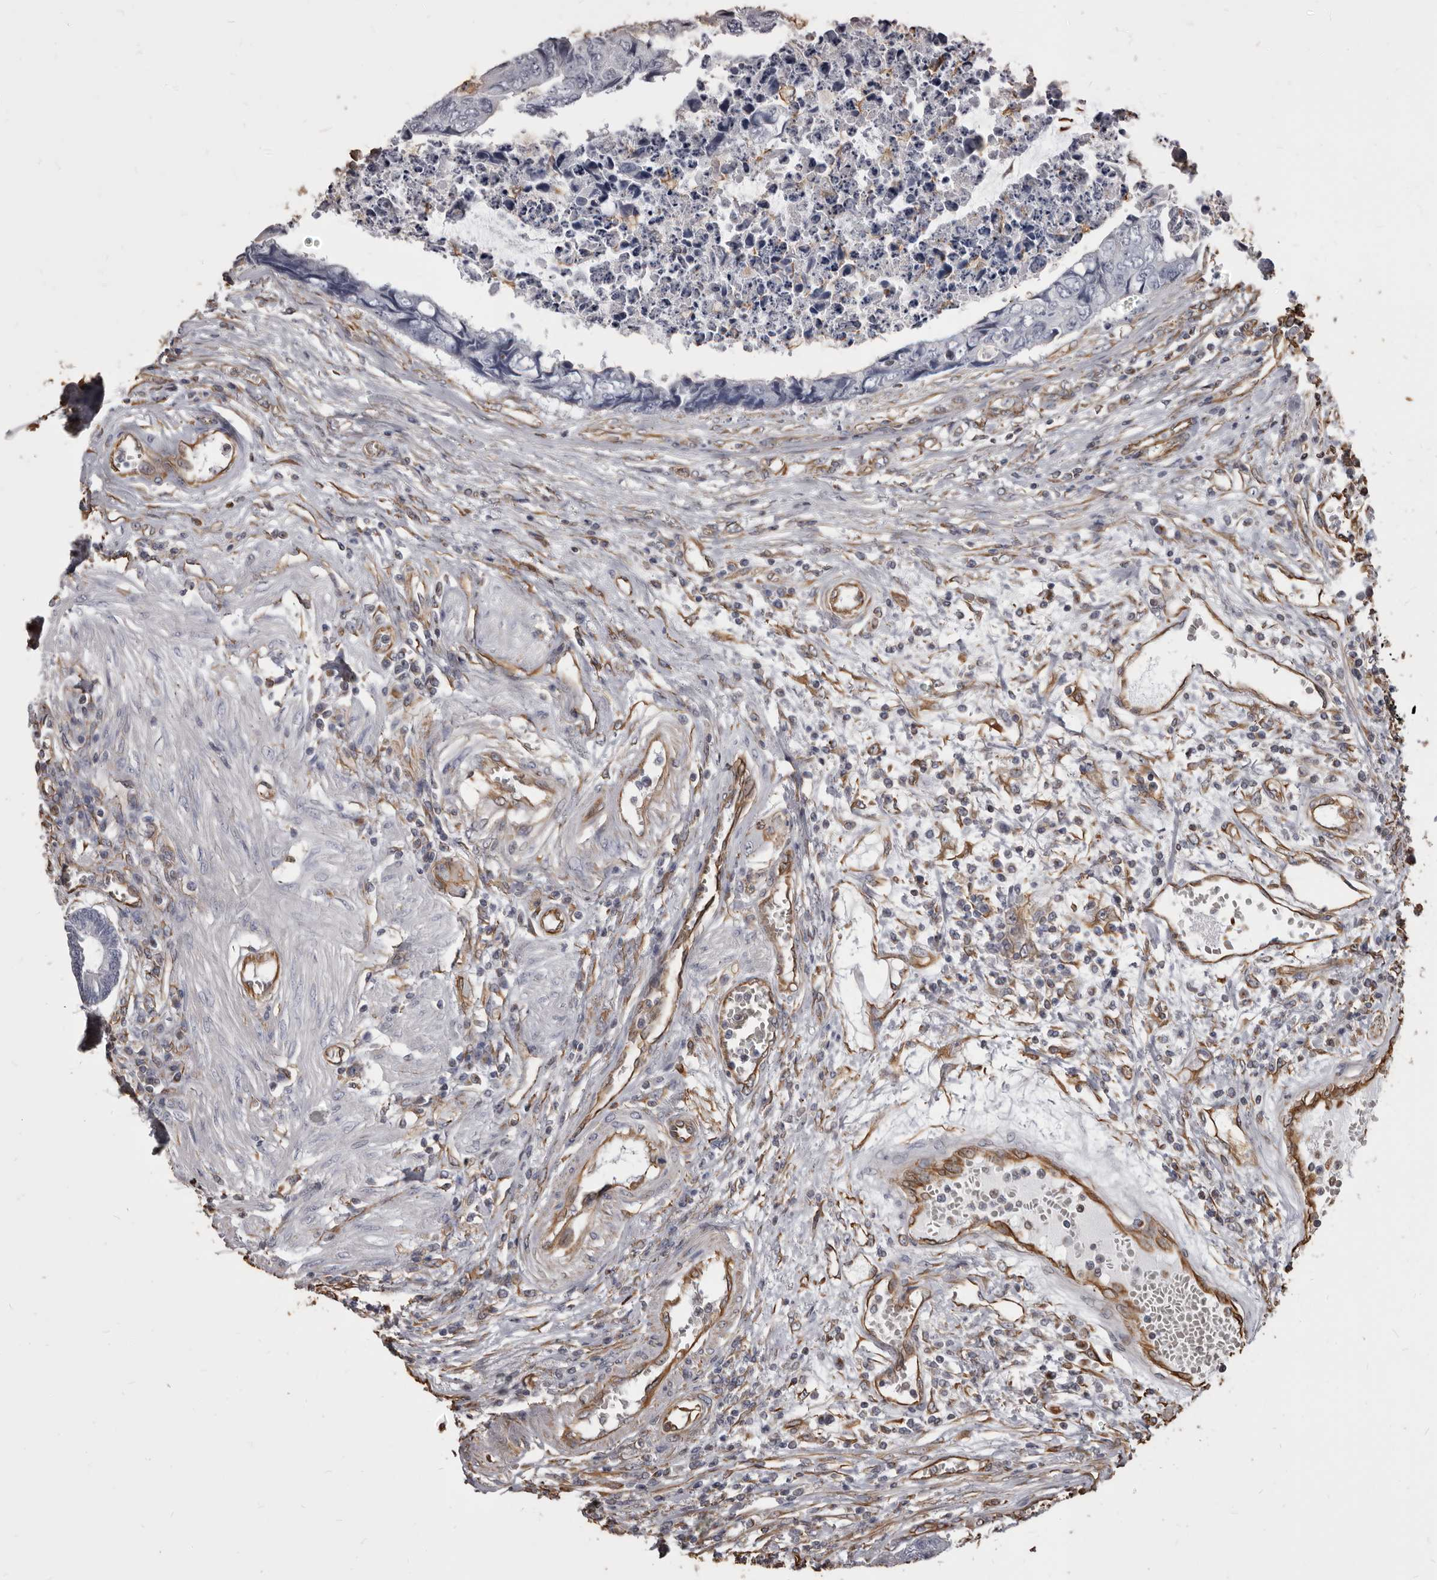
{"staining": {"intensity": "negative", "quantity": "none", "location": "none"}, "tissue": "colorectal cancer", "cell_type": "Tumor cells", "image_type": "cancer", "snomed": [{"axis": "morphology", "description": "Adenocarcinoma, NOS"}, {"axis": "topography", "description": "Rectum"}], "caption": "This is an immunohistochemistry image of human adenocarcinoma (colorectal). There is no staining in tumor cells.", "gene": "MTURN", "patient": {"sex": "male", "age": 84}}